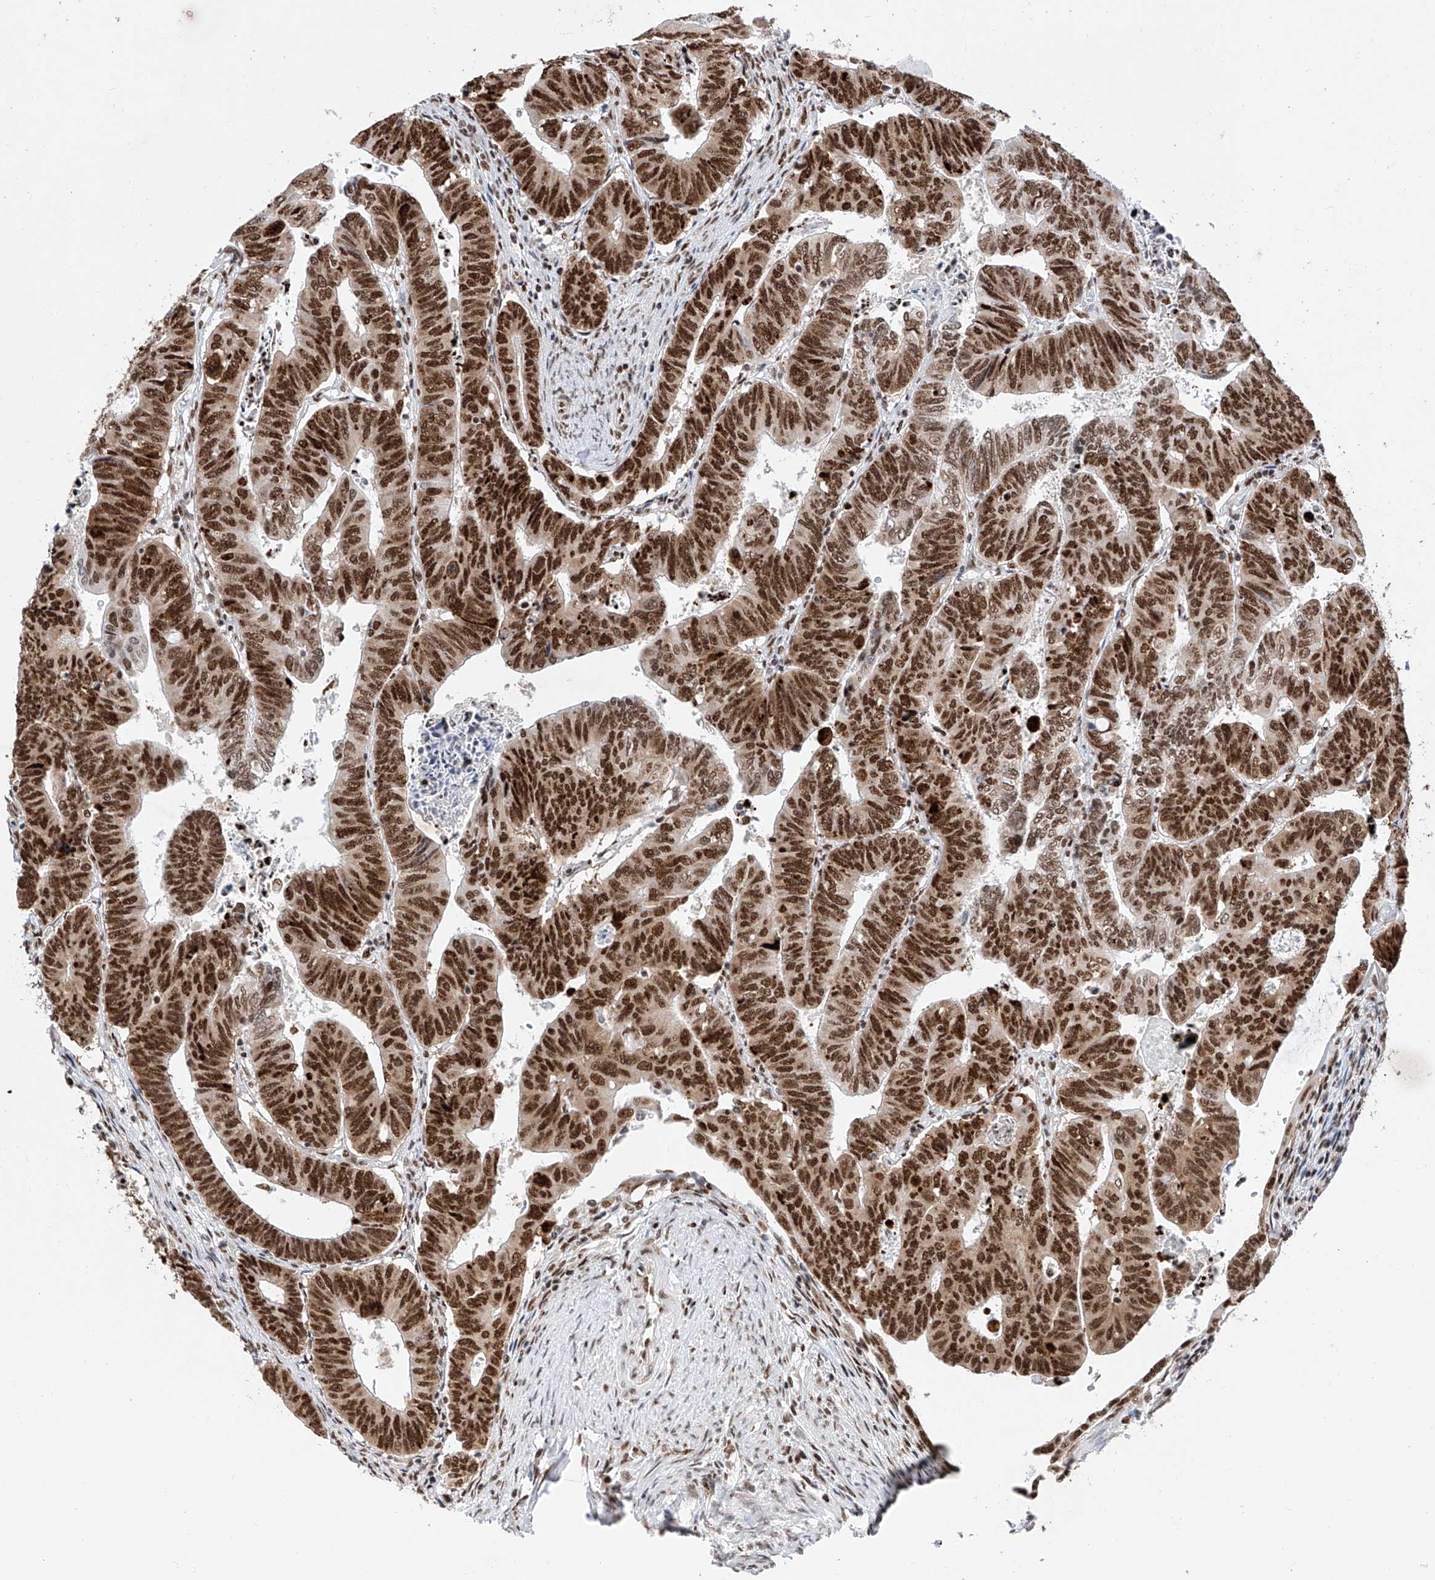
{"staining": {"intensity": "strong", "quantity": ">75%", "location": "nuclear"}, "tissue": "colorectal cancer", "cell_type": "Tumor cells", "image_type": "cancer", "snomed": [{"axis": "morphology", "description": "Normal tissue, NOS"}, {"axis": "morphology", "description": "Adenocarcinoma, NOS"}, {"axis": "topography", "description": "Rectum"}], "caption": "Tumor cells exhibit high levels of strong nuclear staining in about >75% of cells in human colorectal cancer. The staining is performed using DAB (3,3'-diaminobenzidine) brown chromogen to label protein expression. The nuclei are counter-stained blue using hematoxylin.", "gene": "SRSF6", "patient": {"sex": "female", "age": 65}}